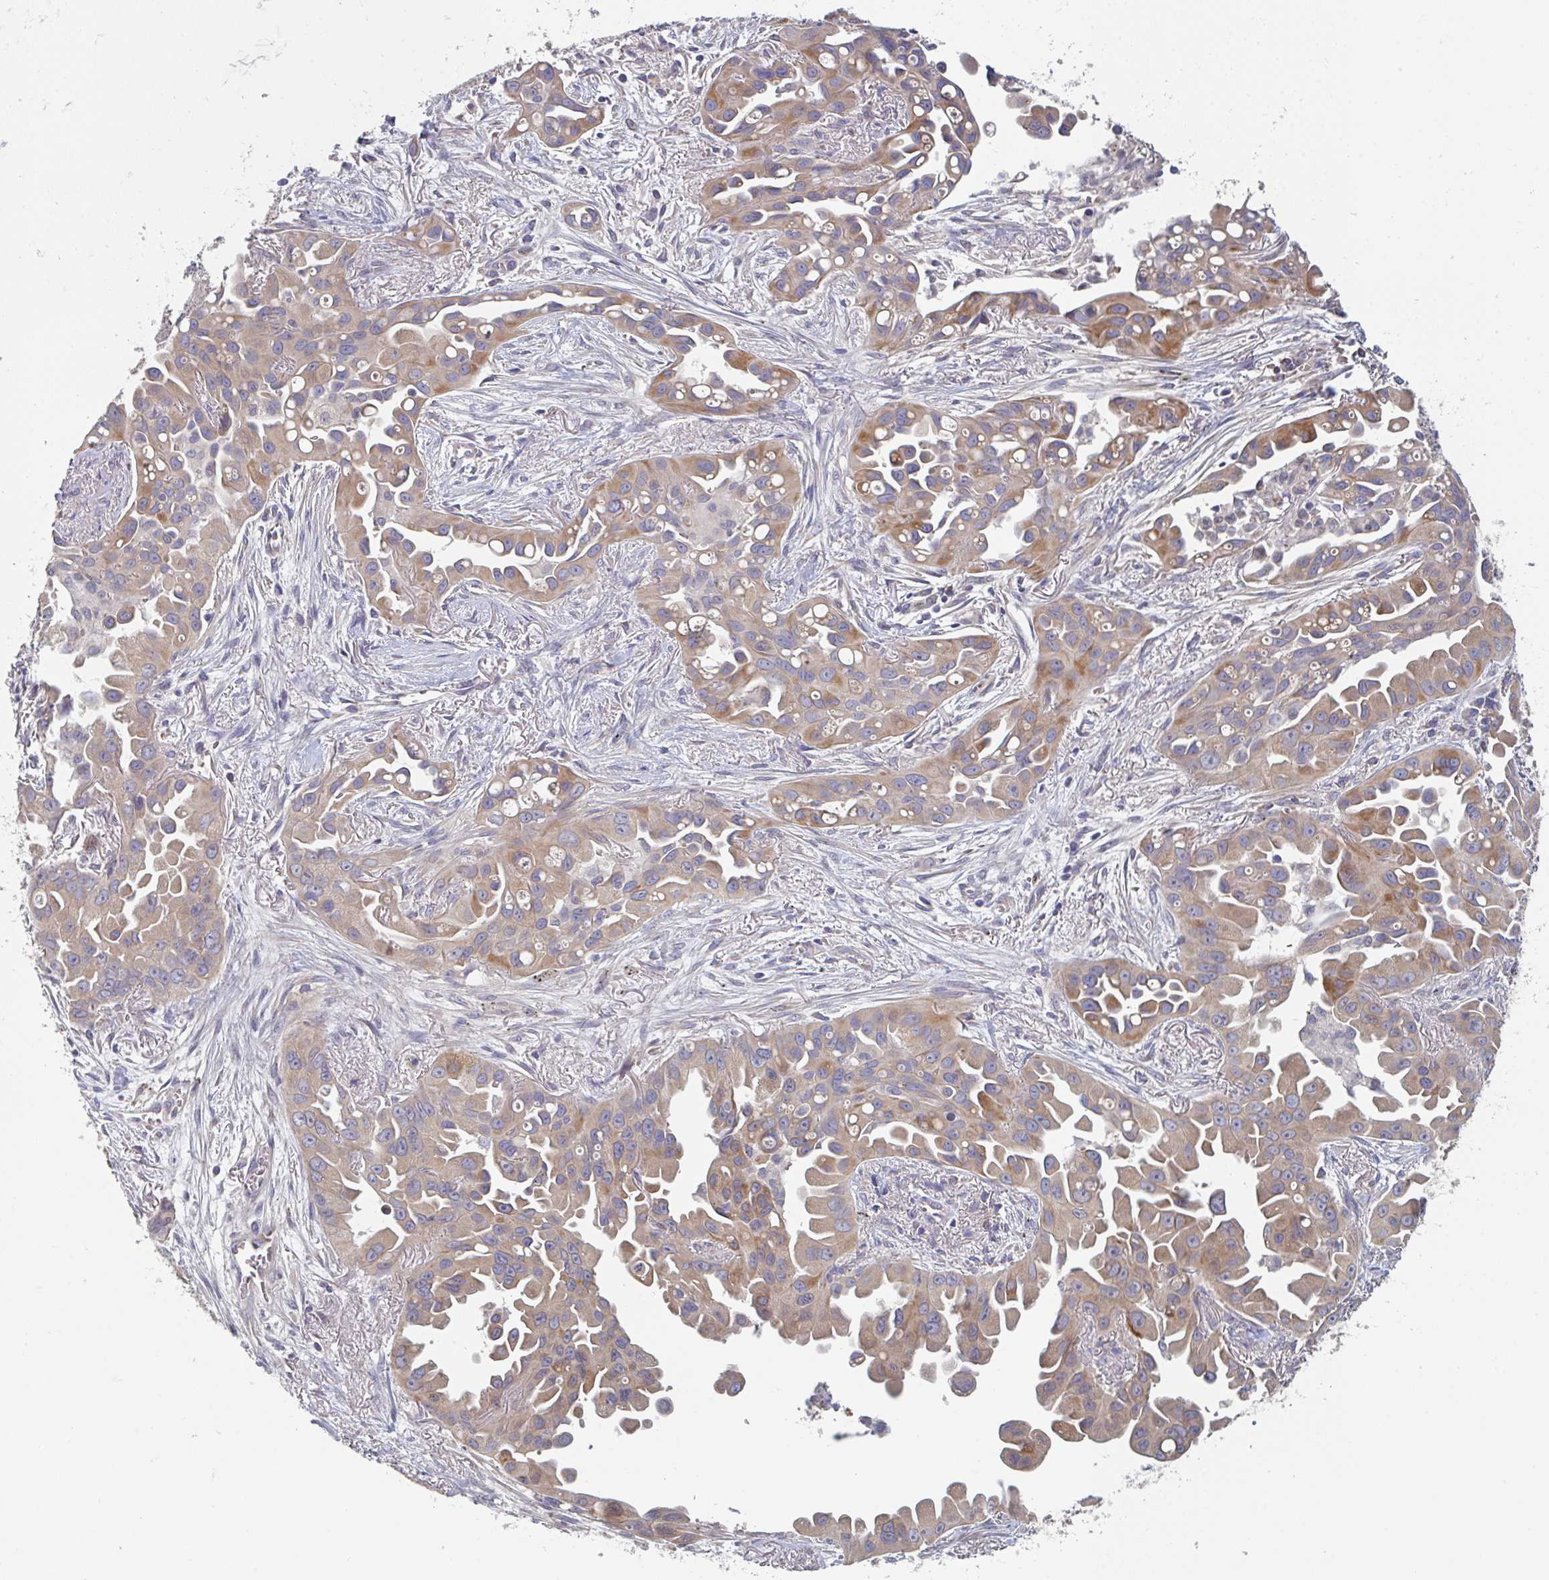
{"staining": {"intensity": "moderate", "quantity": "25%-75%", "location": "cytoplasmic/membranous"}, "tissue": "lung cancer", "cell_type": "Tumor cells", "image_type": "cancer", "snomed": [{"axis": "morphology", "description": "Adenocarcinoma, NOS"}, {"axis": "topography", "description": "Lung"}], "caption": "This histopathology image shows immunohistochemistry staining of lung adenocarcinoma, with medium moderate cytoplasmic/membranous staining in approximately 25%-75% of tumor cells.", "gene": "ELOVL1", "patient": {"sex": "male", "age": 68}}